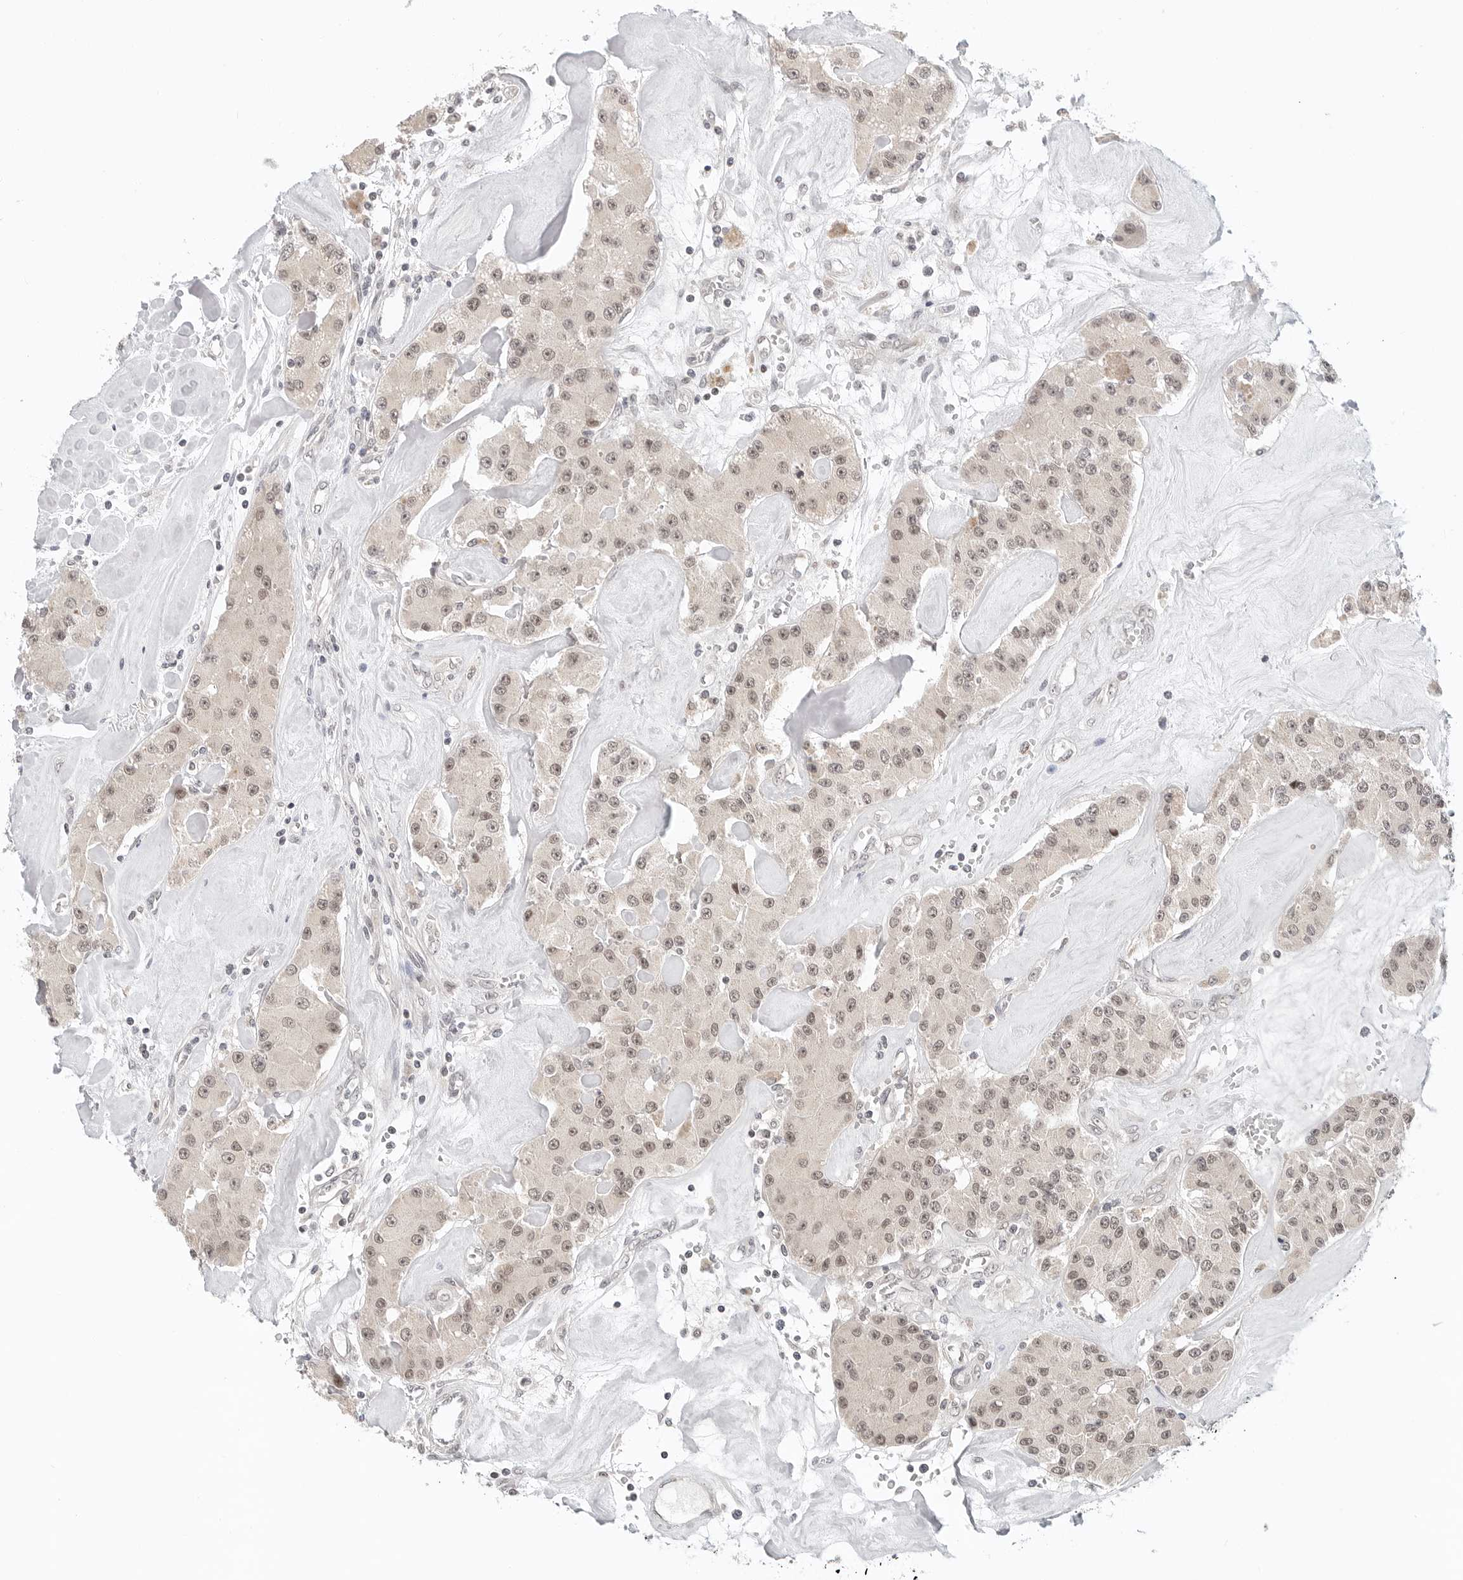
{"staining": {"intensity": "weak", "quantity": ">75%", "location": "nuclear"}, "tissue": "carcinoid", "cell_type": "Tumor cells", "image_type": "cancer", "snomed": [{"axis": "morphology", "description": "Carcinoid, malignant, NOS"}, {"axis": "topography", "description": "Pancreas"}], "caption": "Tumor cells exhibit low levels of weak nuclear staining in approximately >75% of cells in human carcinoid.", "gene": "TSEN2", "patient": {"sex": "male", "age": 41}}